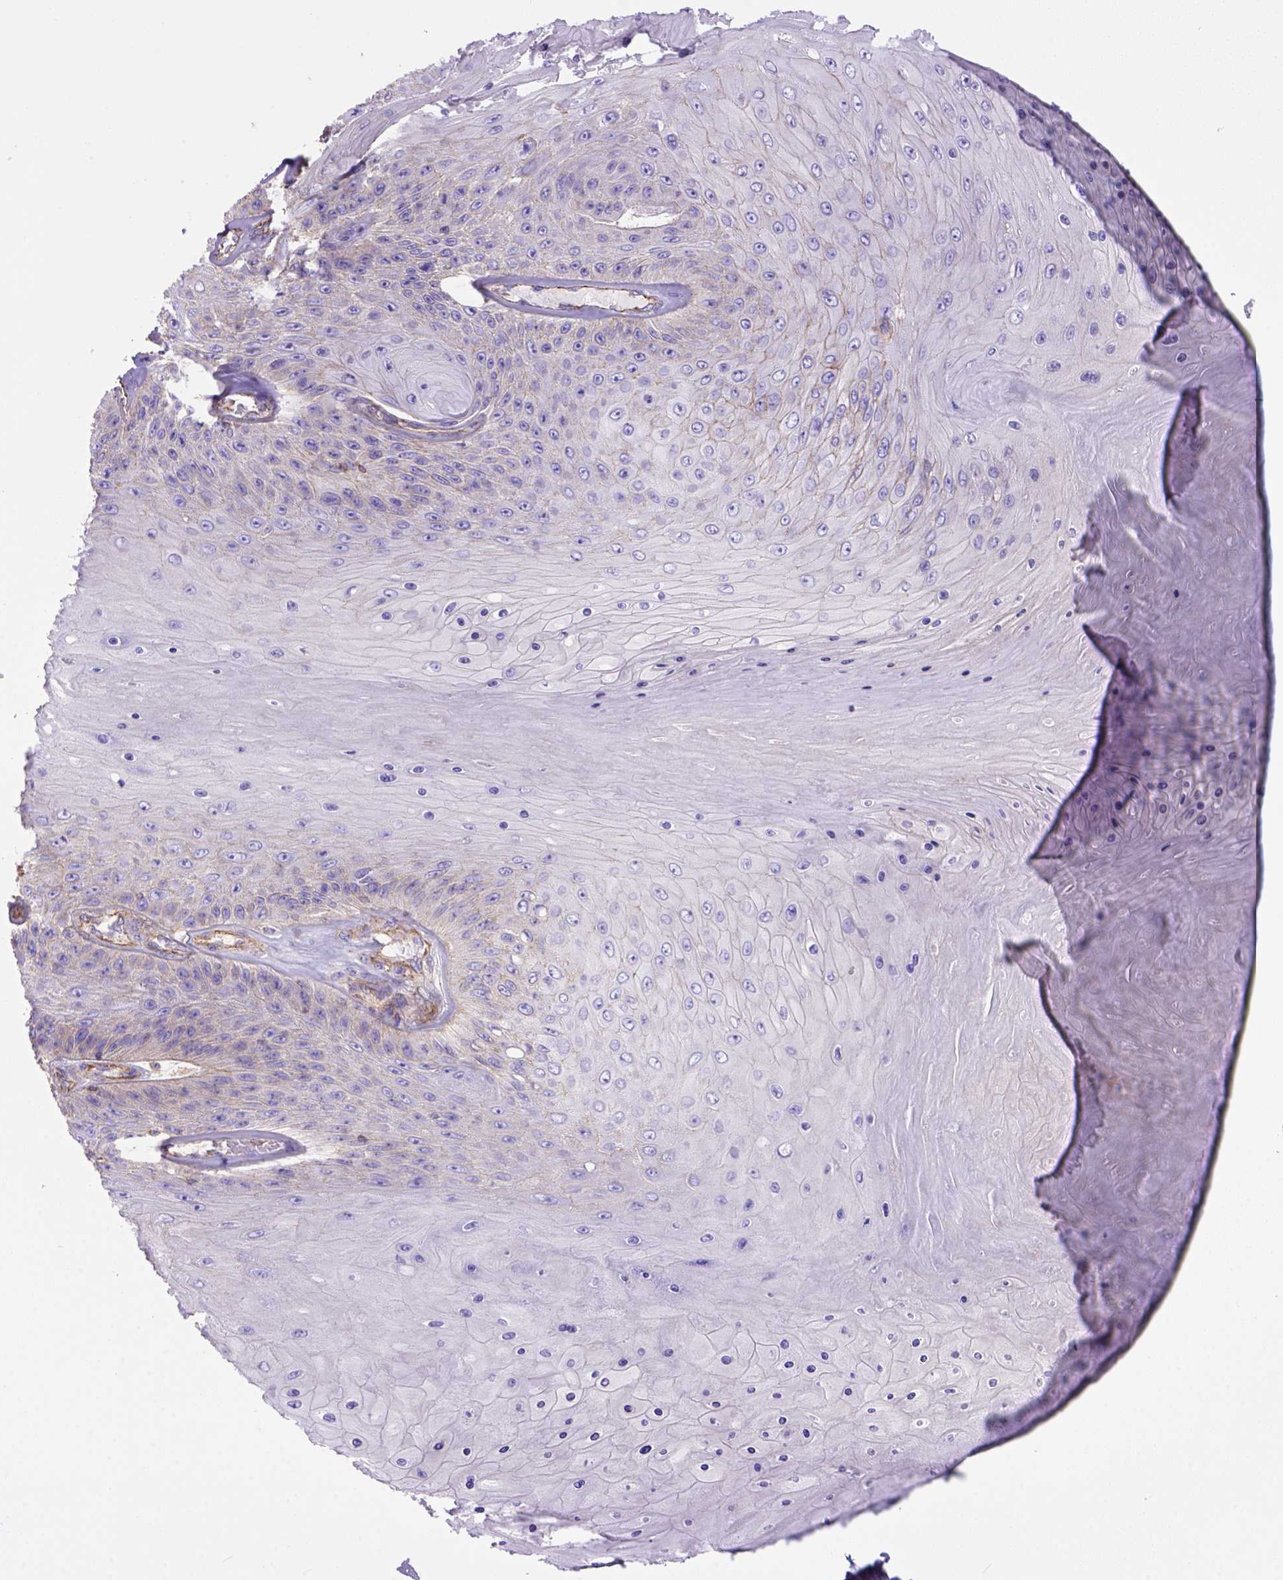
{"staining": {"intensity": "weak", "quantity": "25%-75%", "location": "cytoplasmic/membranous"}, "tissue": "skin cancer", "cell_type": "Tumor cells", "image_type": "cancer", "snomed": [{"axis": "morphology", "description": "Squamous cell carcinoma, NOS"}, {"axis": "topography", "description": "Skin"}], "caption": "Protein expression by immunohistochemistry demonstrates weak cytoplasmic/membranous positivity in approximately 25%-75% of tumor cells in skin cancer (squamous cell carcinoma).", "gene": "PEX12", "patient": {"sex": "male", "age": 62}}